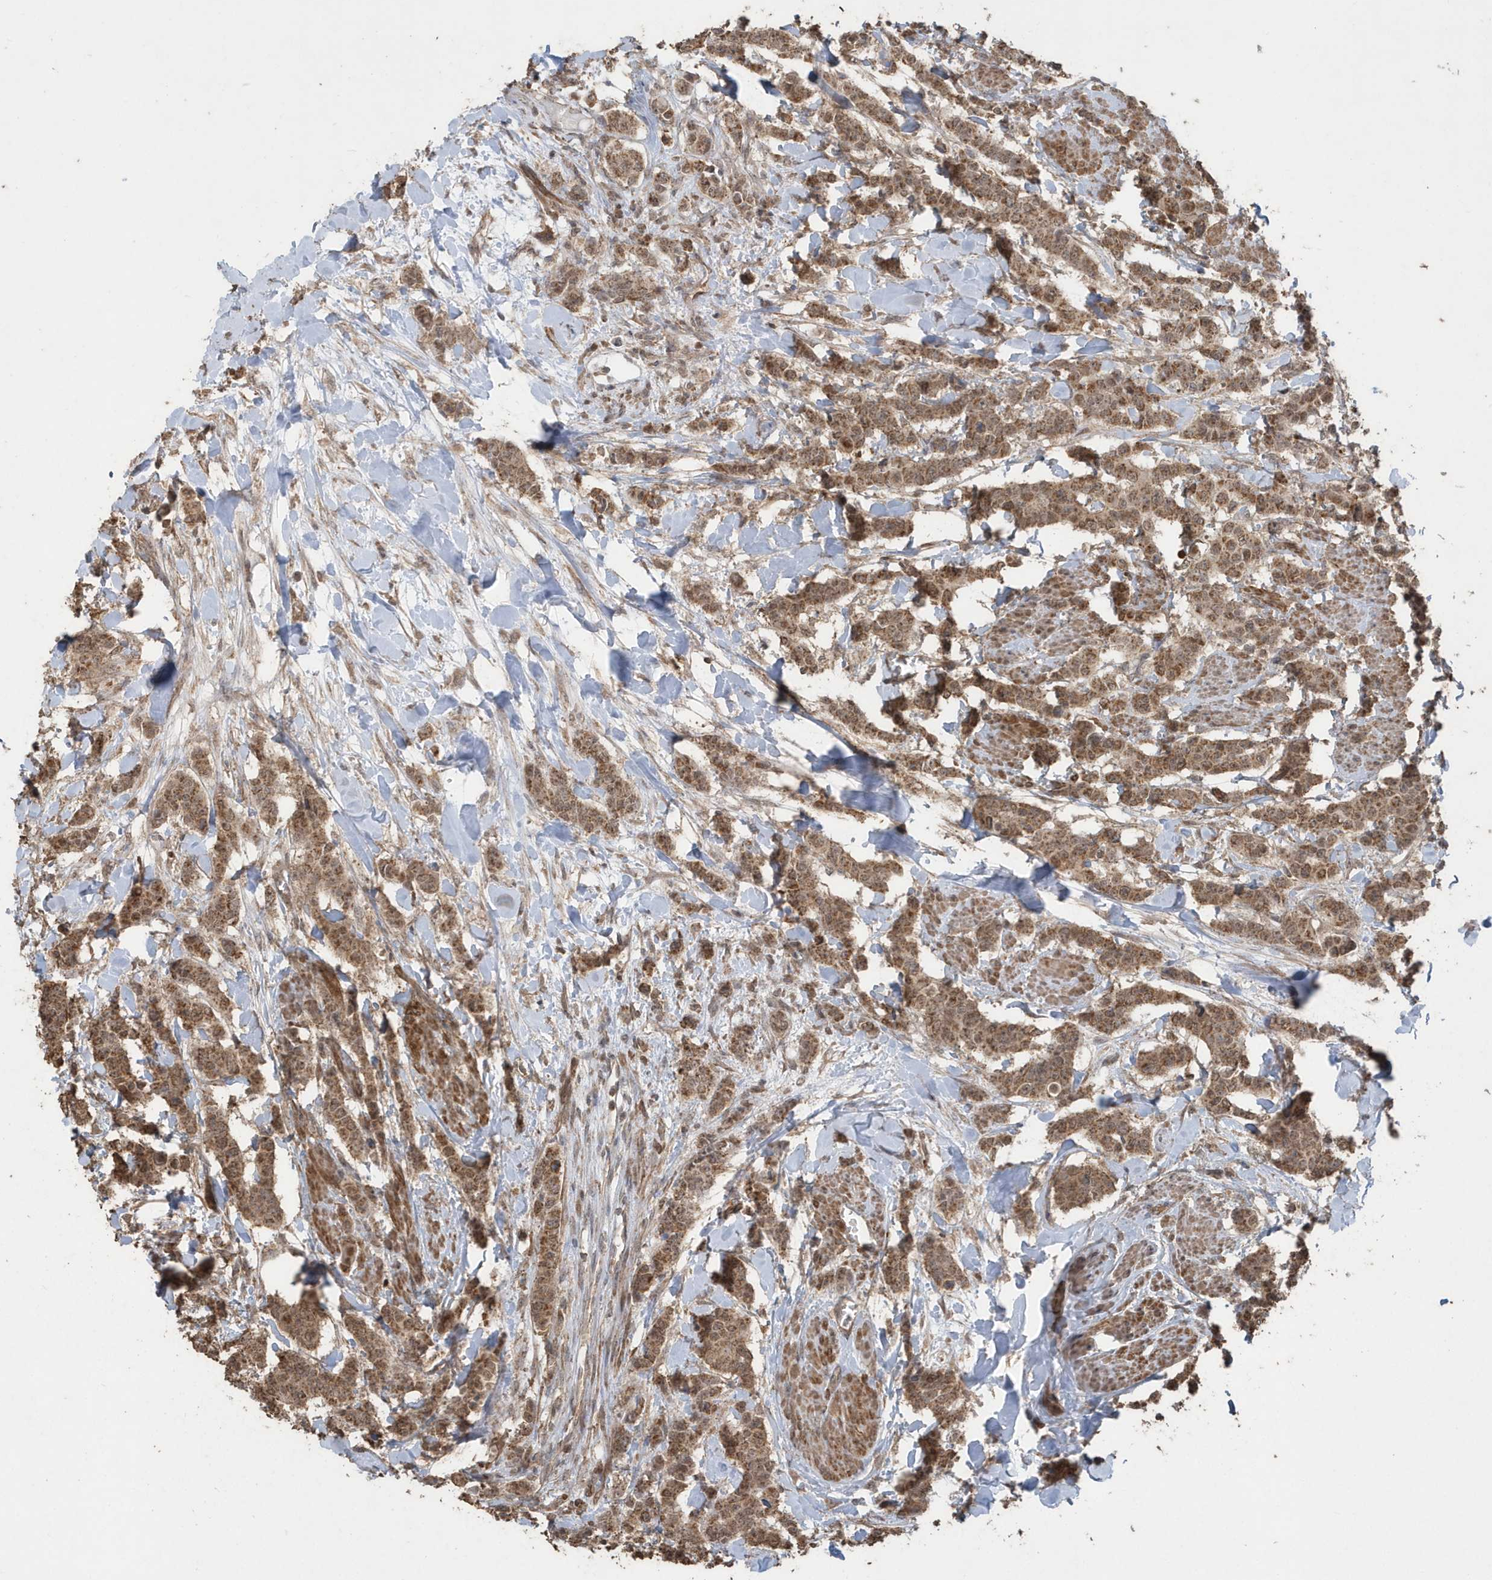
{"staining": {"intensity": "moderate", "quantity": ">75%", "location": "cytoplasmic/membranous,nuclear"}, "tissue": "breast cancer", "cell_type": "Tumor cells", "image_type": "cancer", "snomed": [{"axis": "morphology", "description": "Duct carcinoma"}, {"axis": "topography", "description": "Breast"}], "caption": "Approximately >75% of tumor cells in infiltrating ductal carcinoma (breast) demonstrate moderate cytoplasmic/membranous and nuclear protein expression as visualized by brown immunohistochemical staining.", "gene": "PAXBP1", "patient": {"sex": "female", "age": 40}}